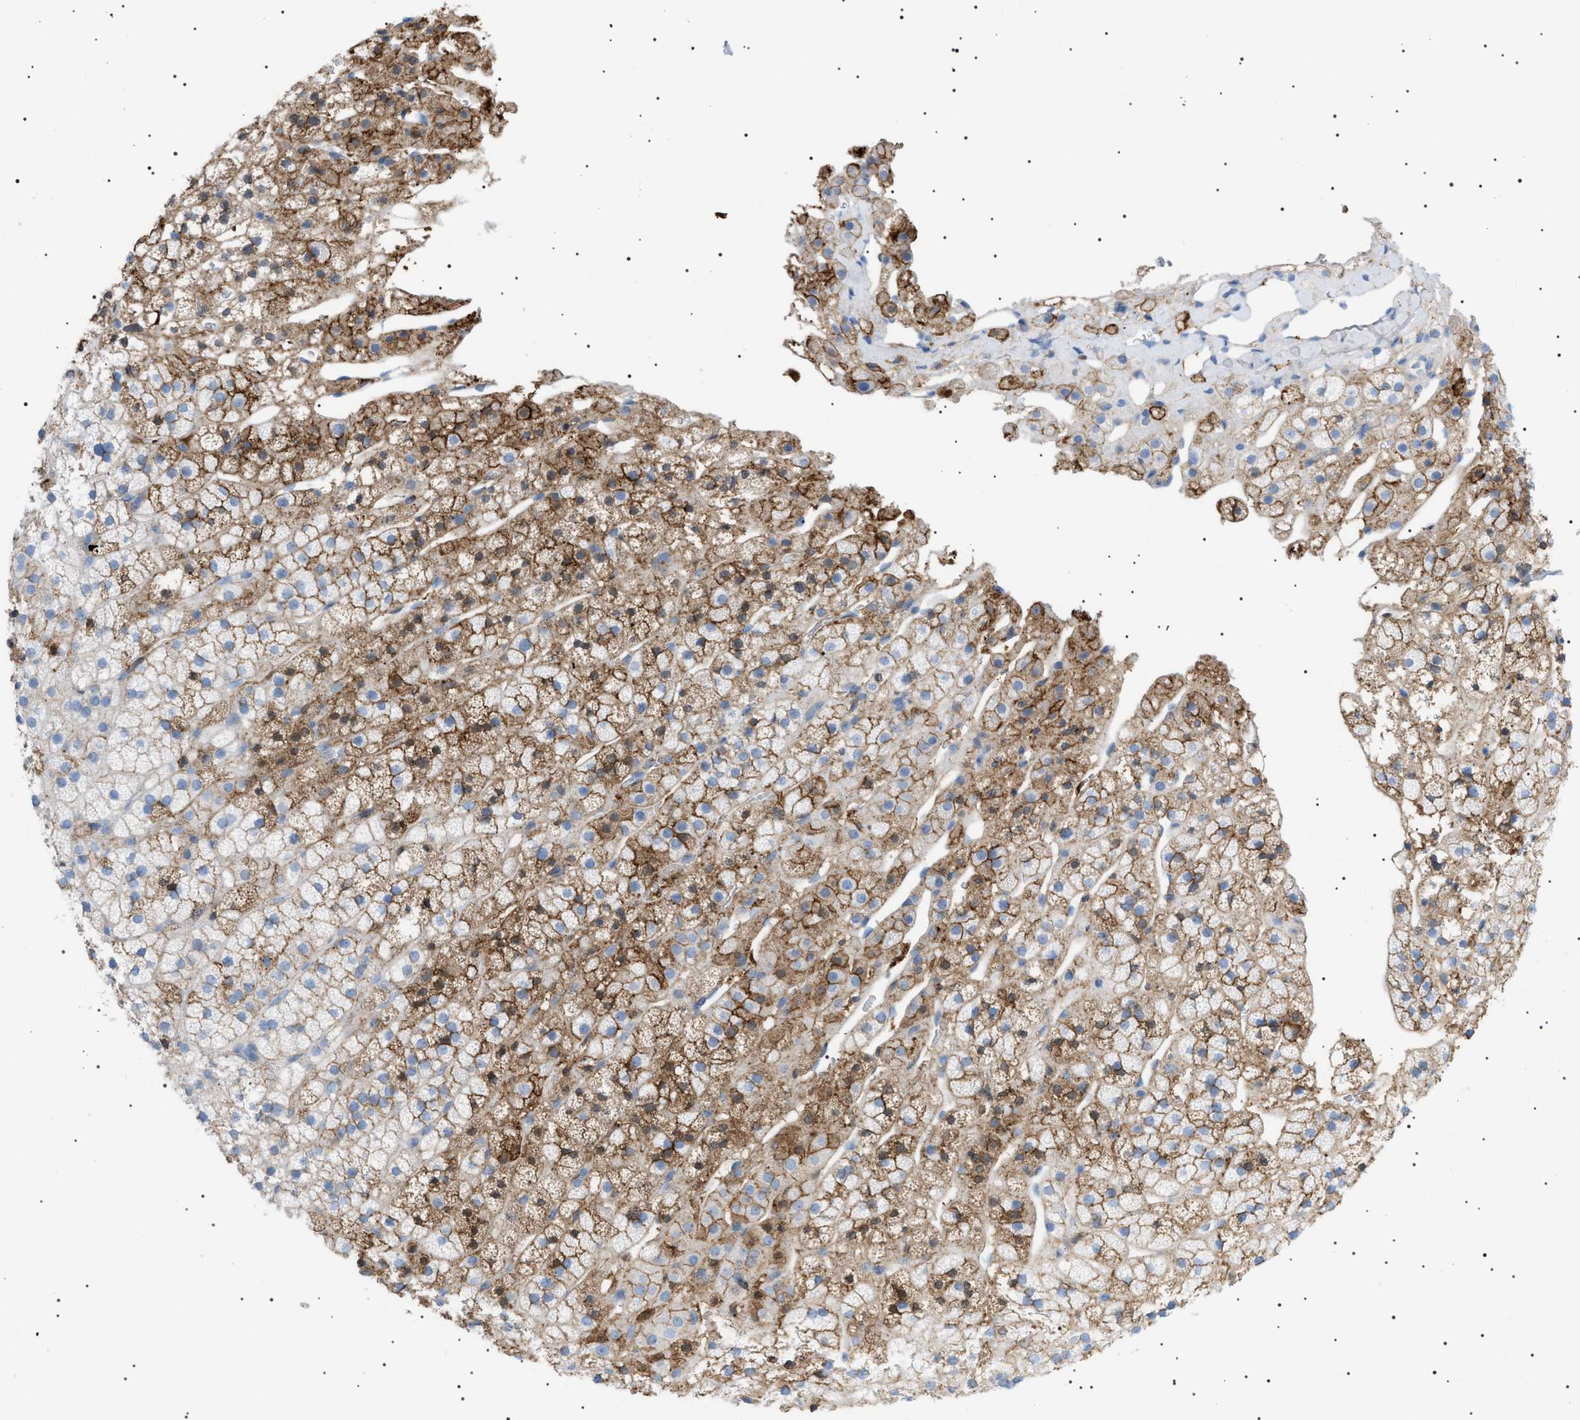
{"staining": {"intensity": "moderate", "quantity": ">75%", "location": "cytoplasmic/membranous"}, "tissue": "adrenal gland", "cell_type": "Glandular cells", "image_type": "normal", "snomed": [{"axis": "morphology", "description": "Normal tissue, NOS"}, {"axis": "topography", "description": "Adrenal gland"}], "caption": "Protein expression analysis of normal human adrenal gland reveals moderate cytoplasmic/membranous expression in approximately >75% of glandular cells. (DAB (3,3'-diaminobenzidine) = brown stain, brightfield microscopy at high magnification).", "gene": "LPA", "patient": {"sex": "male", "age": 56}}